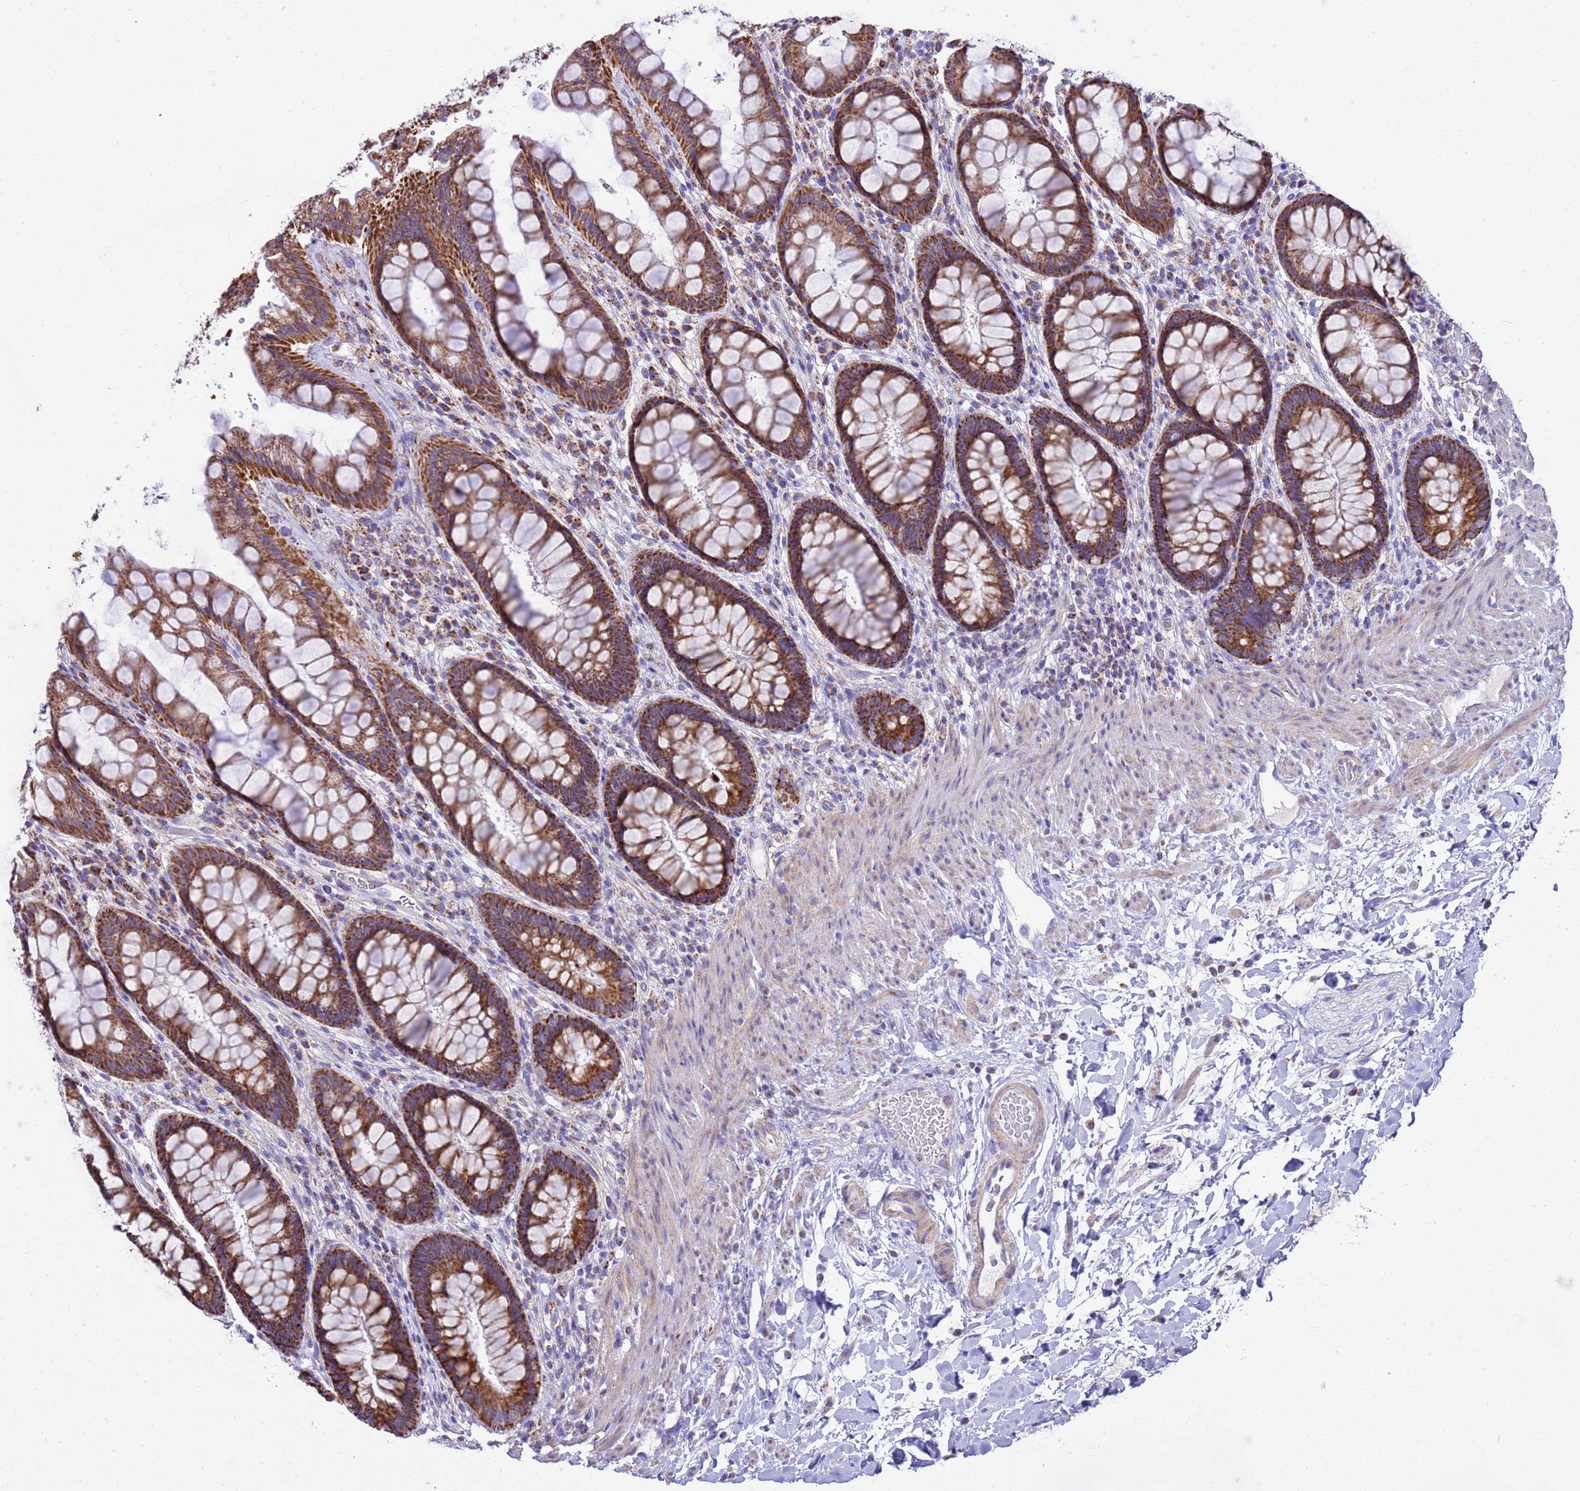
{"staining": {"intensity": "strong", "quantity": ">75%", "location": "cytoplasmic/membranous"}, "tissue": "rectum", "cell_type": "Glandular cells", "image_type": "normal", "snomed": [{"axis": "morphology", "description": "Normal tissue, NOS"}, {"axis": "topography", "description": "Rectum"}], "caption": "Glandular cells display strong cytoplasmic/membranous positivity in approximately >75% of cells in benign rectum.", "gene": "RNF165", "patient": {"sex": "female", "age": 46}}